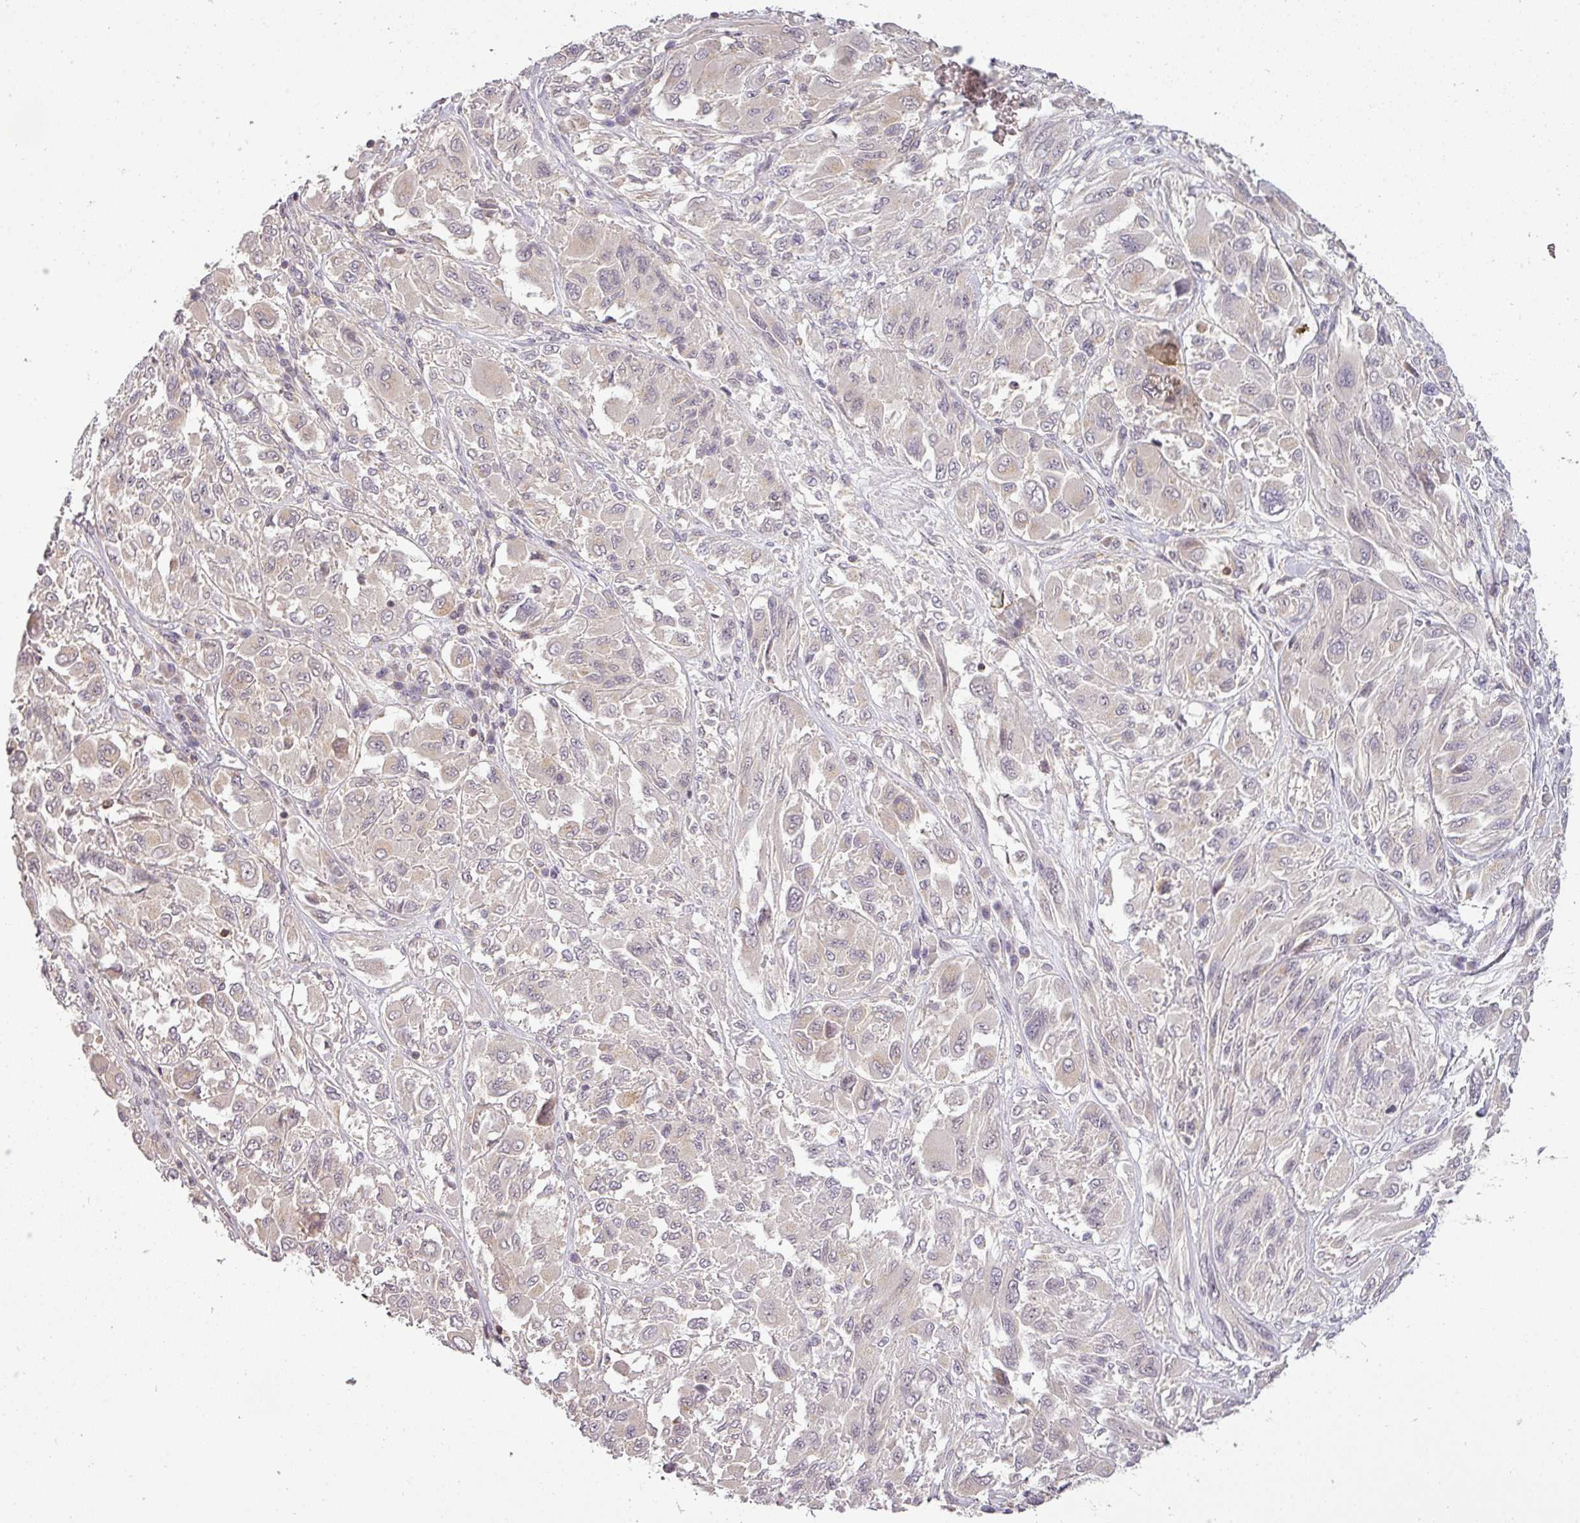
{"staining": {"intensity": "negative", "quantity": "none", "location": "none"}, "tissue": "melanoma", "cell_type": "Tumor cells", "image_type": "cancer", "snomed": [{"axis": "morphology", "description": "Malignant melanoma, NOS"}, {"axis": "topography", "description": "Skin"}], "caption": "This is a micrograph of IHC staining of melanoma, which shows no staining in tumor cells.", "gene": "NIN", "patient": {"sex": "female", "age": 91}}